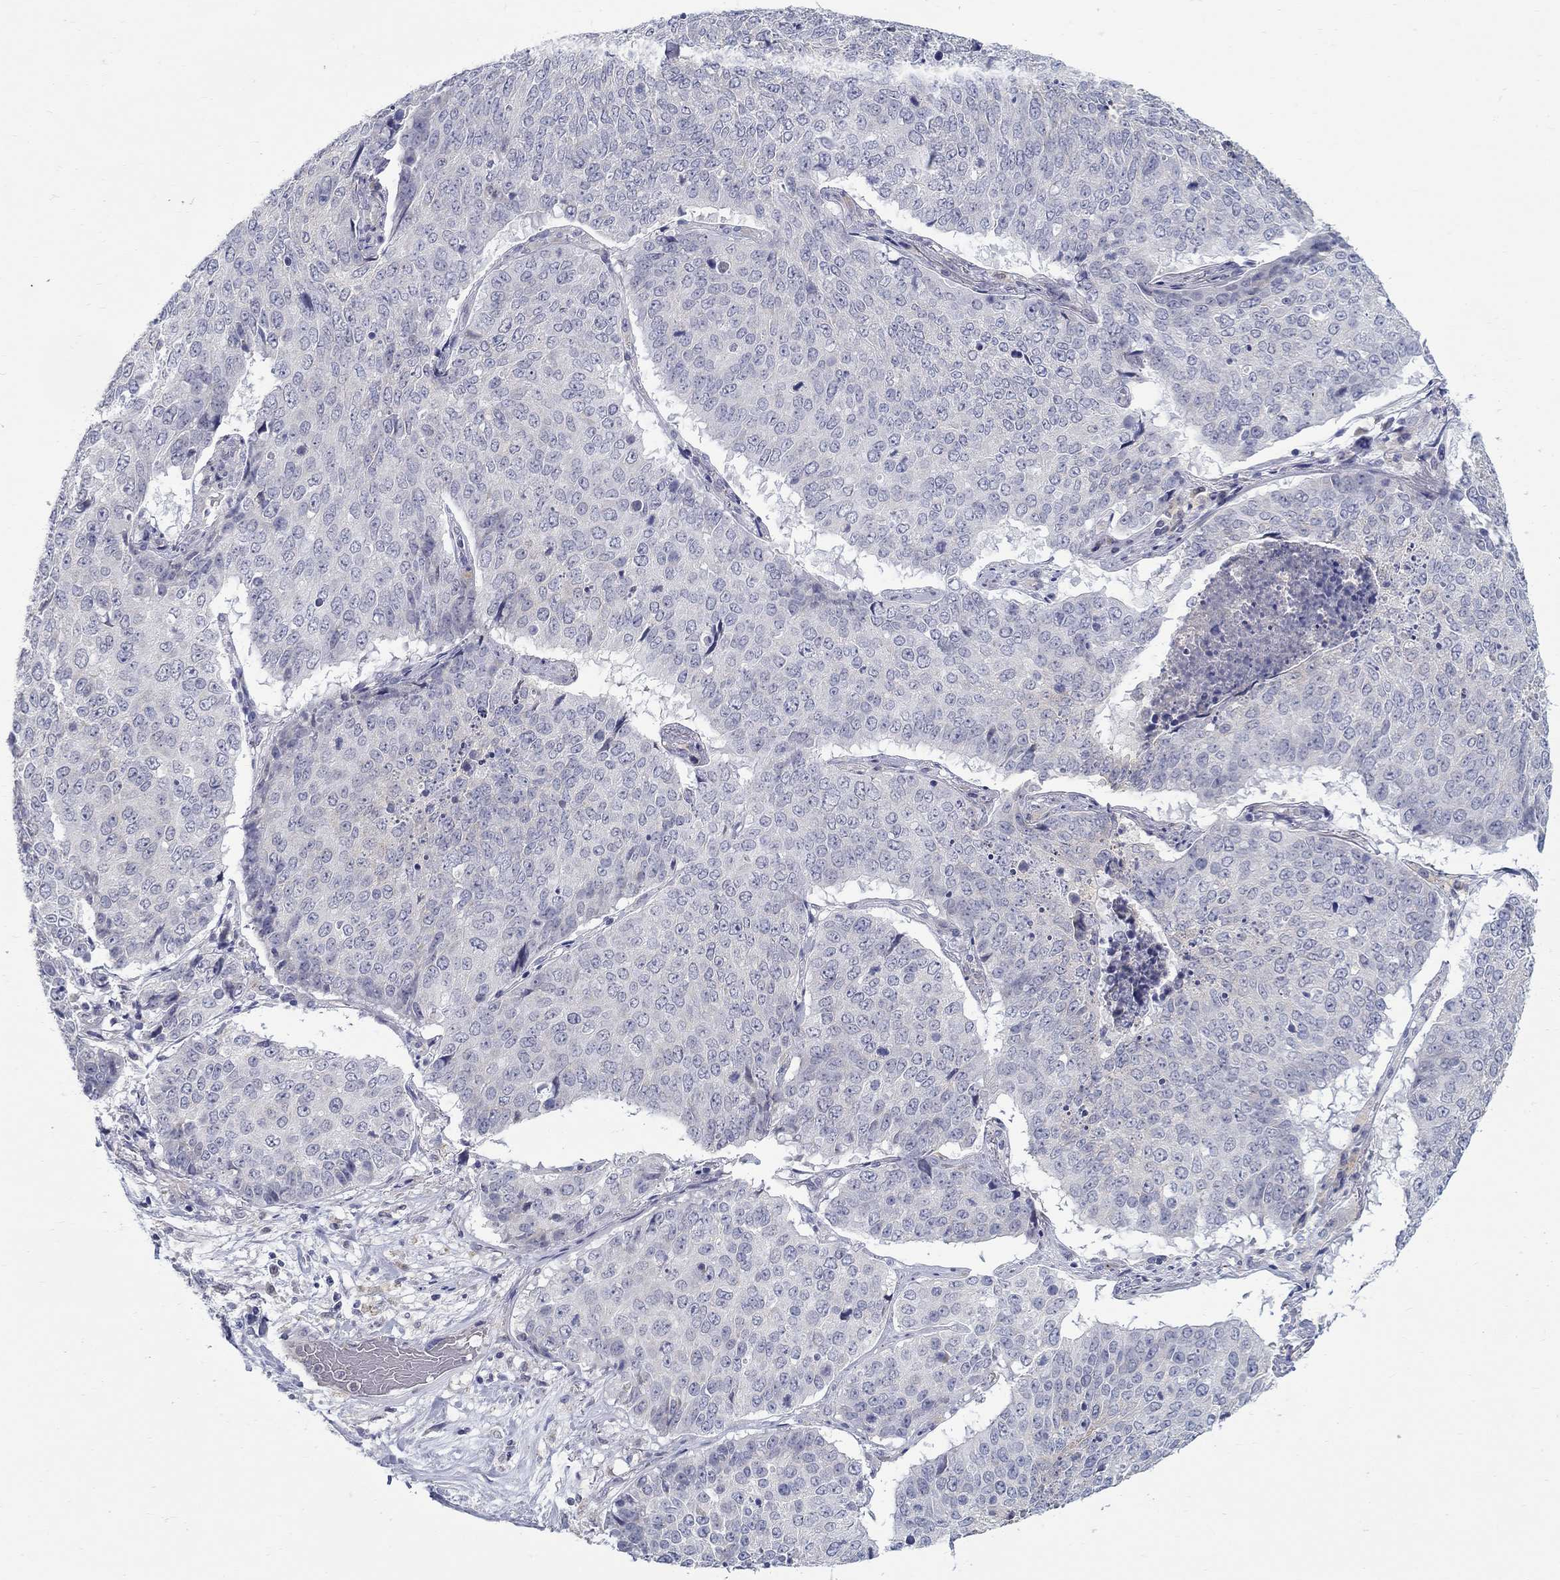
{"staining": {"intensity": "negative", "quantity": "none", "location": "none"}, "tissue": "lung cancer", "cell_type": "Tumor cells", "image_type": "cancer", "snomed": [{"axis": "morphology", "description": "Normal tissue, NOS"}, {"axis": "morphology", "description": "Squamous cell carcinoma, NOS"}, {"axis": "topography", "description": "Bronchus"}, {"axis": "topography", "description": "Lung"}], "caption": "A micrograph of human lung cancer is negative for staining in tumor cells.", "gene": "ABCA4", "patient": {"sex": "male", "age": 64}}